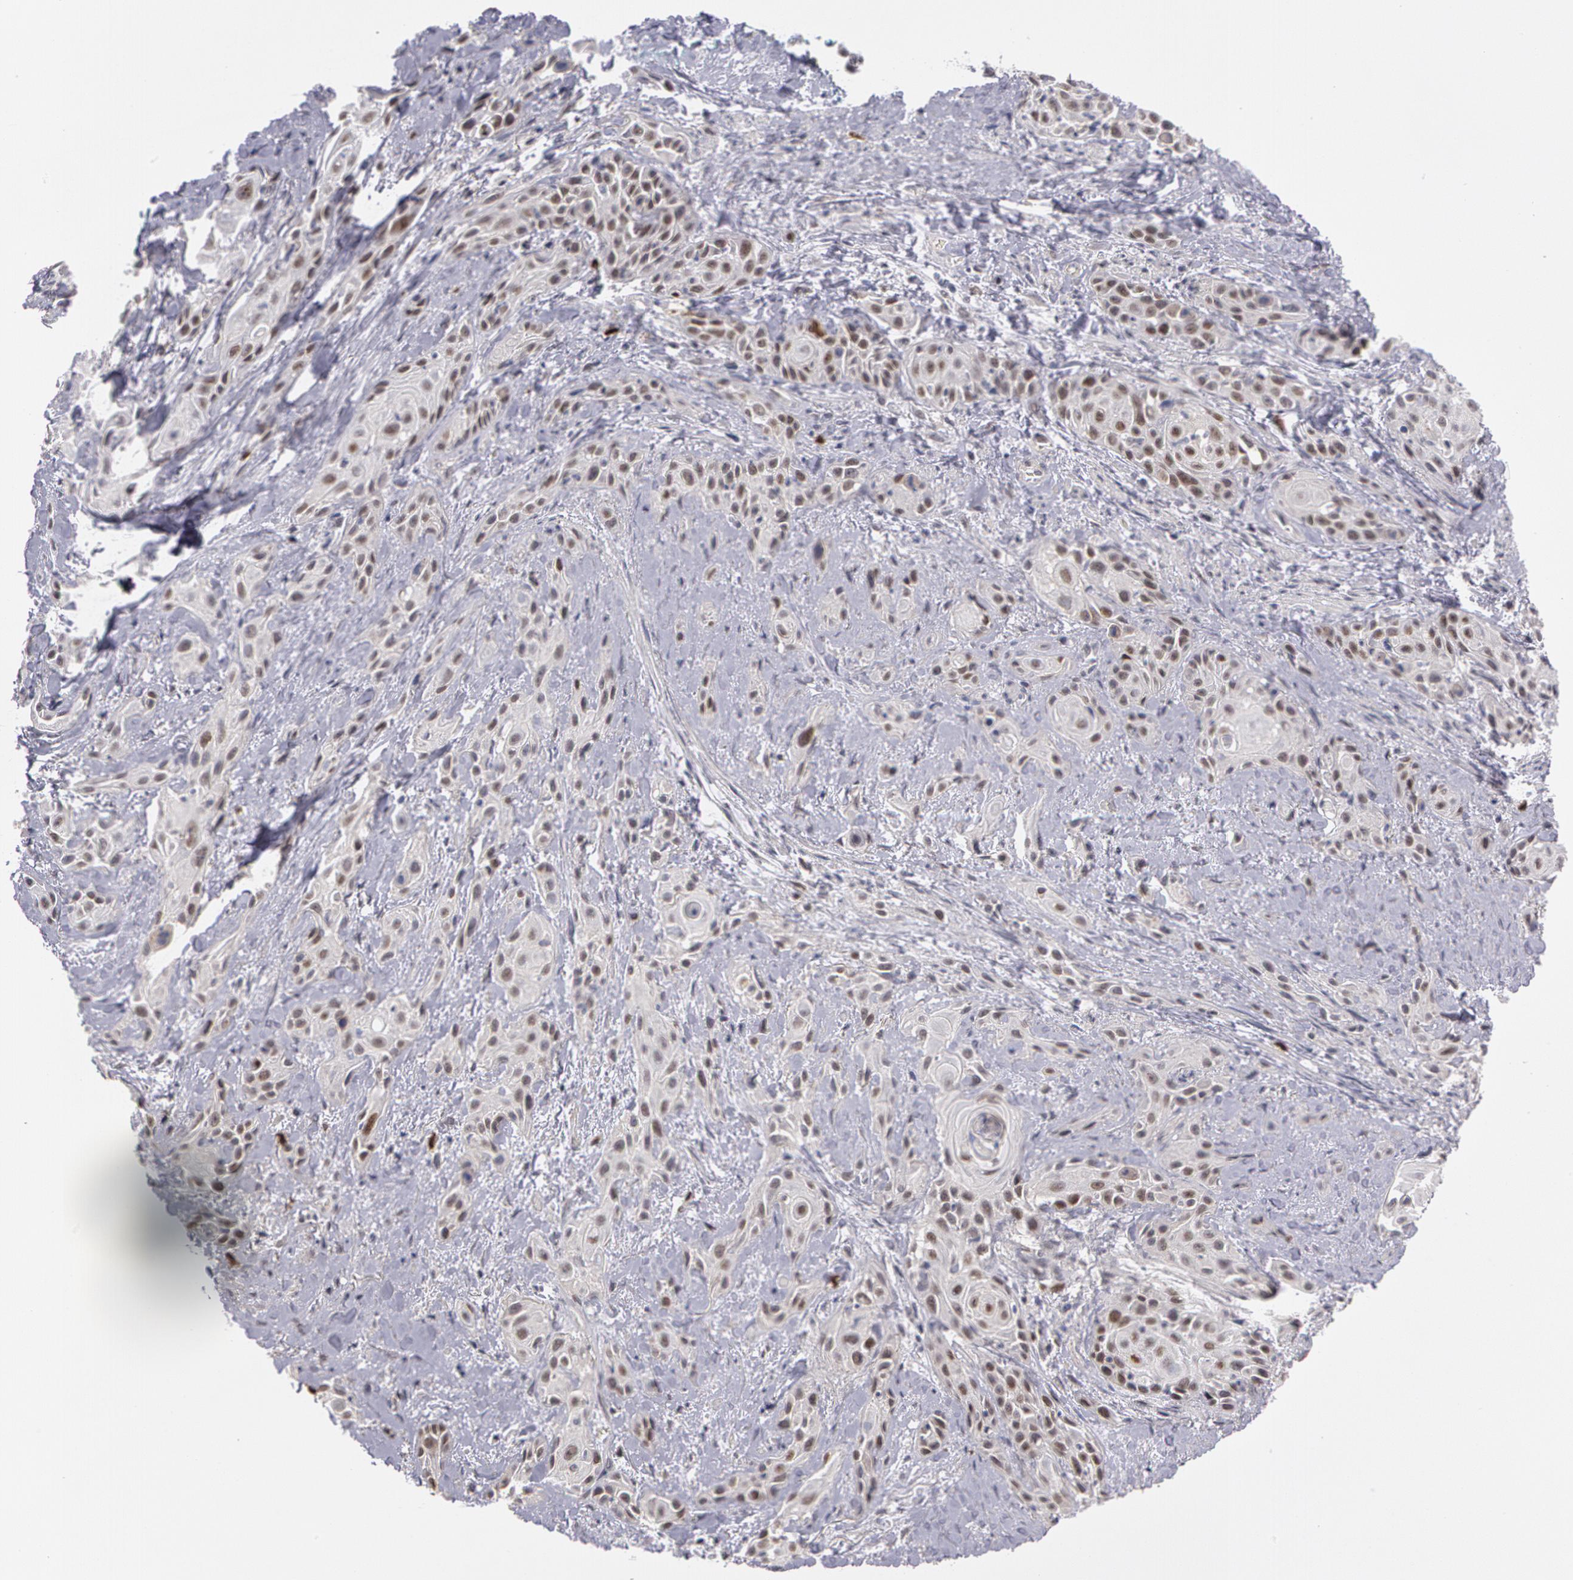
{"staining": {"intensity": "weak", "quantity": "<25%", "location": "nuclear"}, "tissue": "skin cancer", "cell_type": "Tumor cells", "image_type": "cancer", "snomed": [{"axis": "morphology", "description": "Squamous cell carcinoma, NOS"}, {"axis": "topography", "description": "Skin"}, {"axis": "topography", "description": "Anal"}], "caption": "Skin cancer stained for a protein using immunohistochemistry (IHC) exhibits no expression tumor cells.", "gene": "PRICKLE1", "patient": {"sex": "male", "age": 64}}